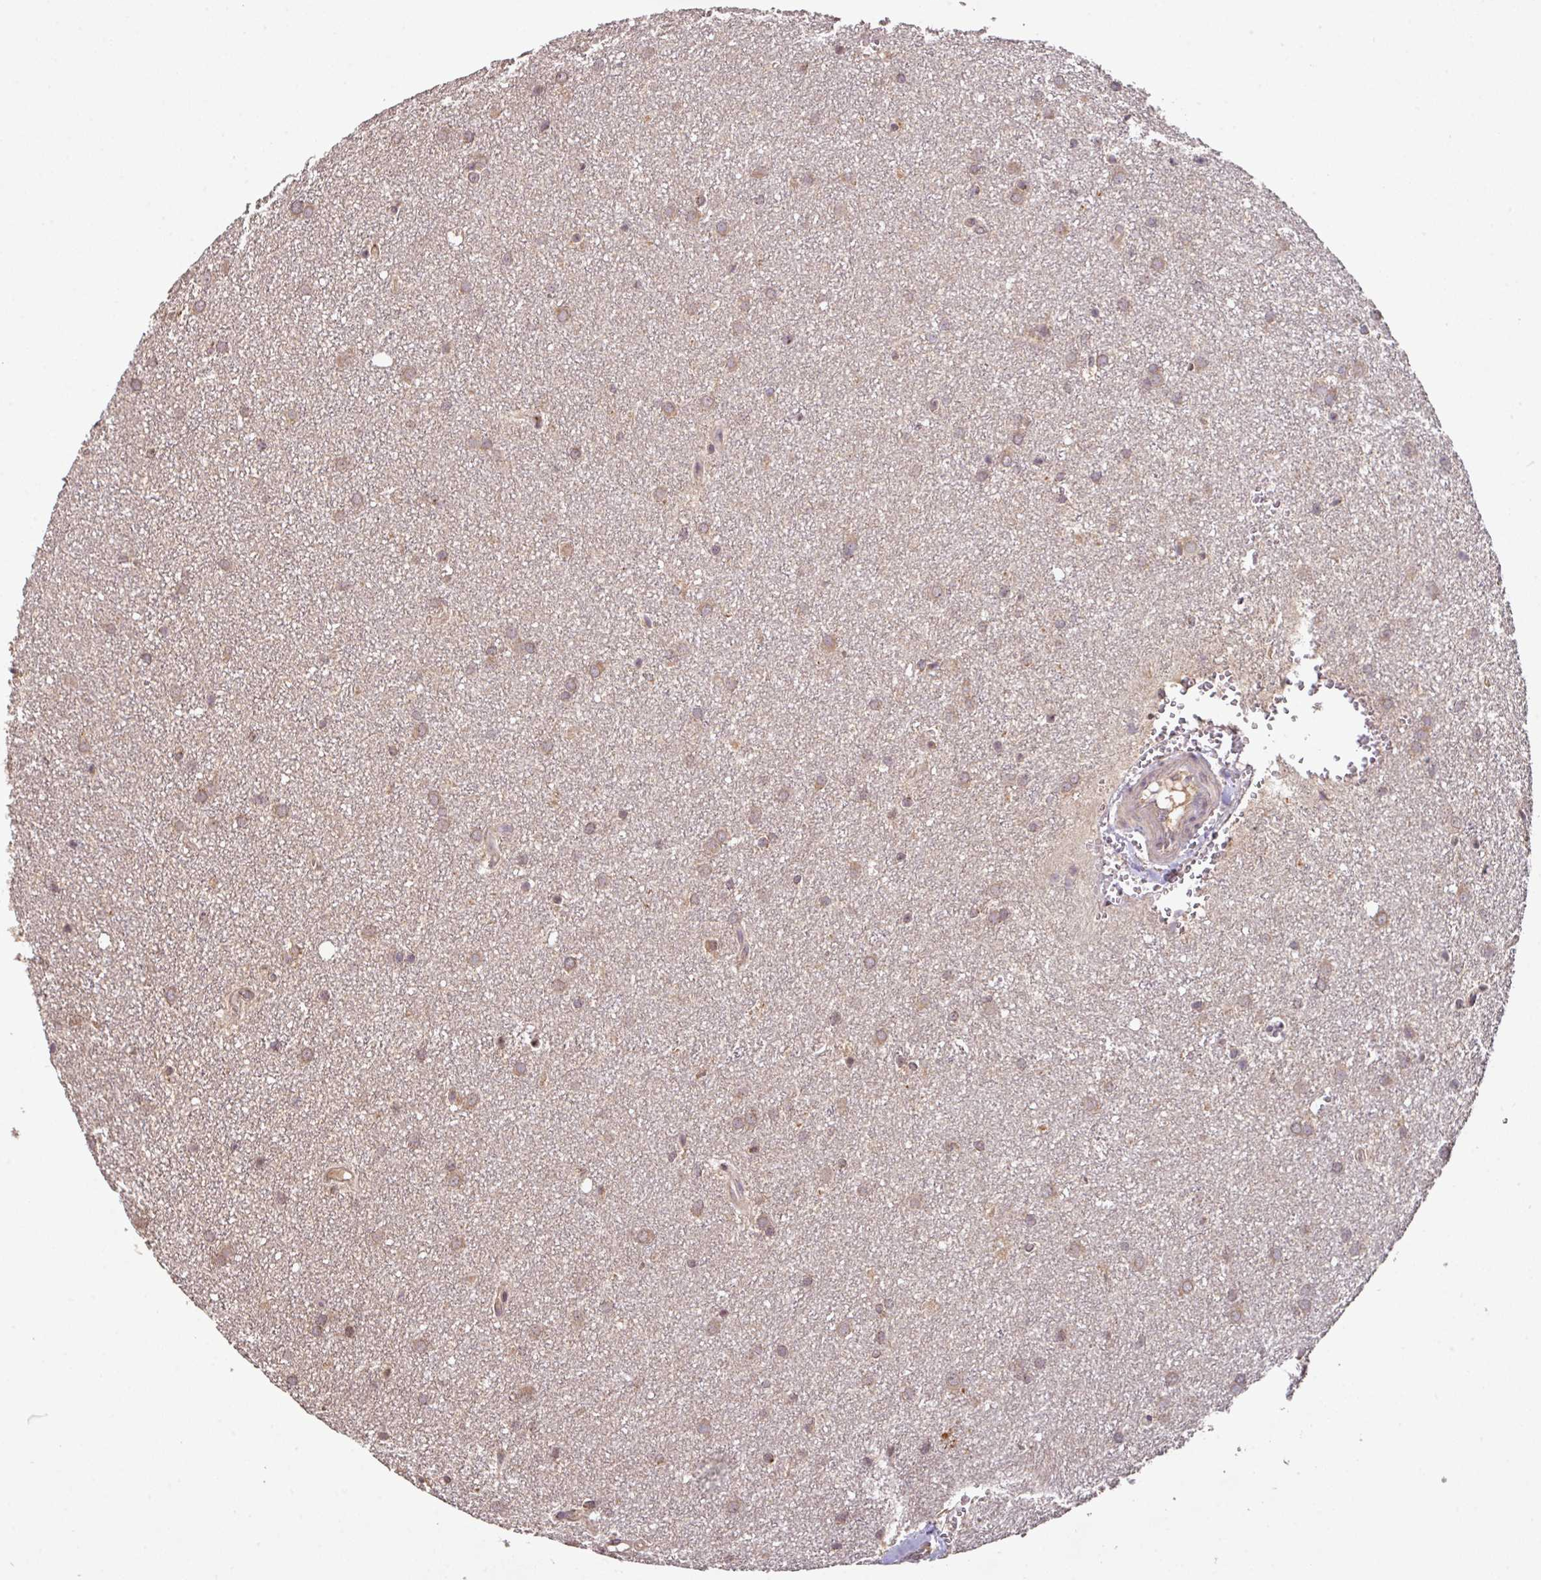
{"staining": {"intensity": "moderate", "quantity": "25%-75%", "location": "cytoplasmic/membranous"}, "tissue": "glioma", "cell_type": "Tumor cells", "image_type": "cancer", "snomed": [{"axis": "morphology", "description": "Glioma, malignant, Low grade"}, {"axis": "topography", "description": "Cerebellum"}], "caption": "Malignant glioma (low-grade) stained for a protein (brown) demonstrates moderate cytoplasmic/membranous positive positivity in approximately 25%-75% of tumor cells.", "gene": "MRRF", "patient": {"sex": "female", "age": 5}}